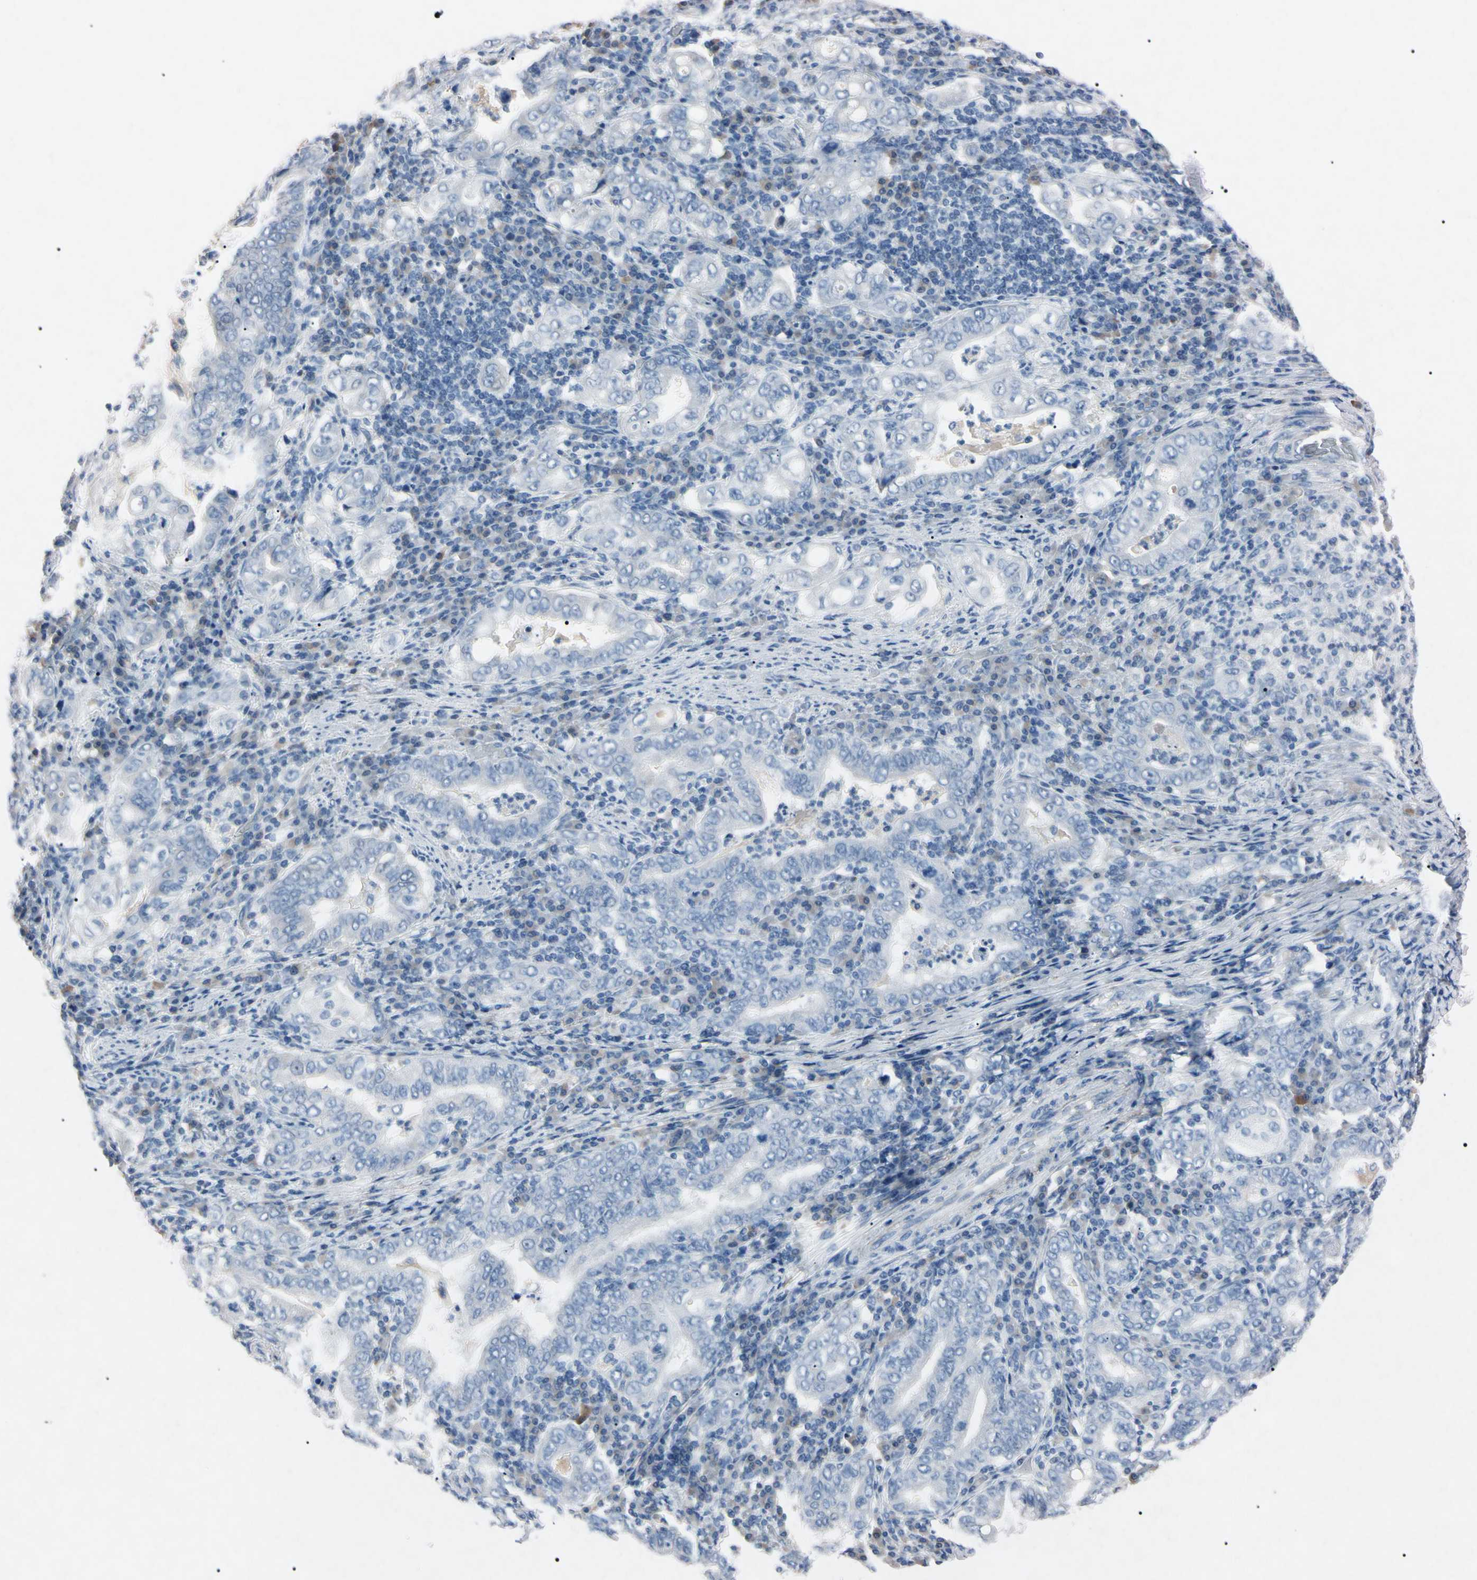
{"staining": {"intensity": "negative", "quantity": "none", "location": "none"}, "tissue": "stomach cancer", "cell_type": "Tumor cells", "image_type": "cancer", "snomed": [{"axis": "morphology", "description": "Normal tissue, NOS"}, {"axis": "morphology", "description": "Adenocarcinoma, NOS"}, {"axis": "topography", "description": "Esophagus"}, {"axis": "topography", "description": "Stomach, upper"}, {"axis": "topography", "description": "Peripheral nerve tissue"}], "caption": "Stomach cancer (adenocarcinoma) stained for a protein using immunohistochemistry displays no expression tumor cells.", "gene": "ELN", "patient": {"sex": "male", "age": 62}}